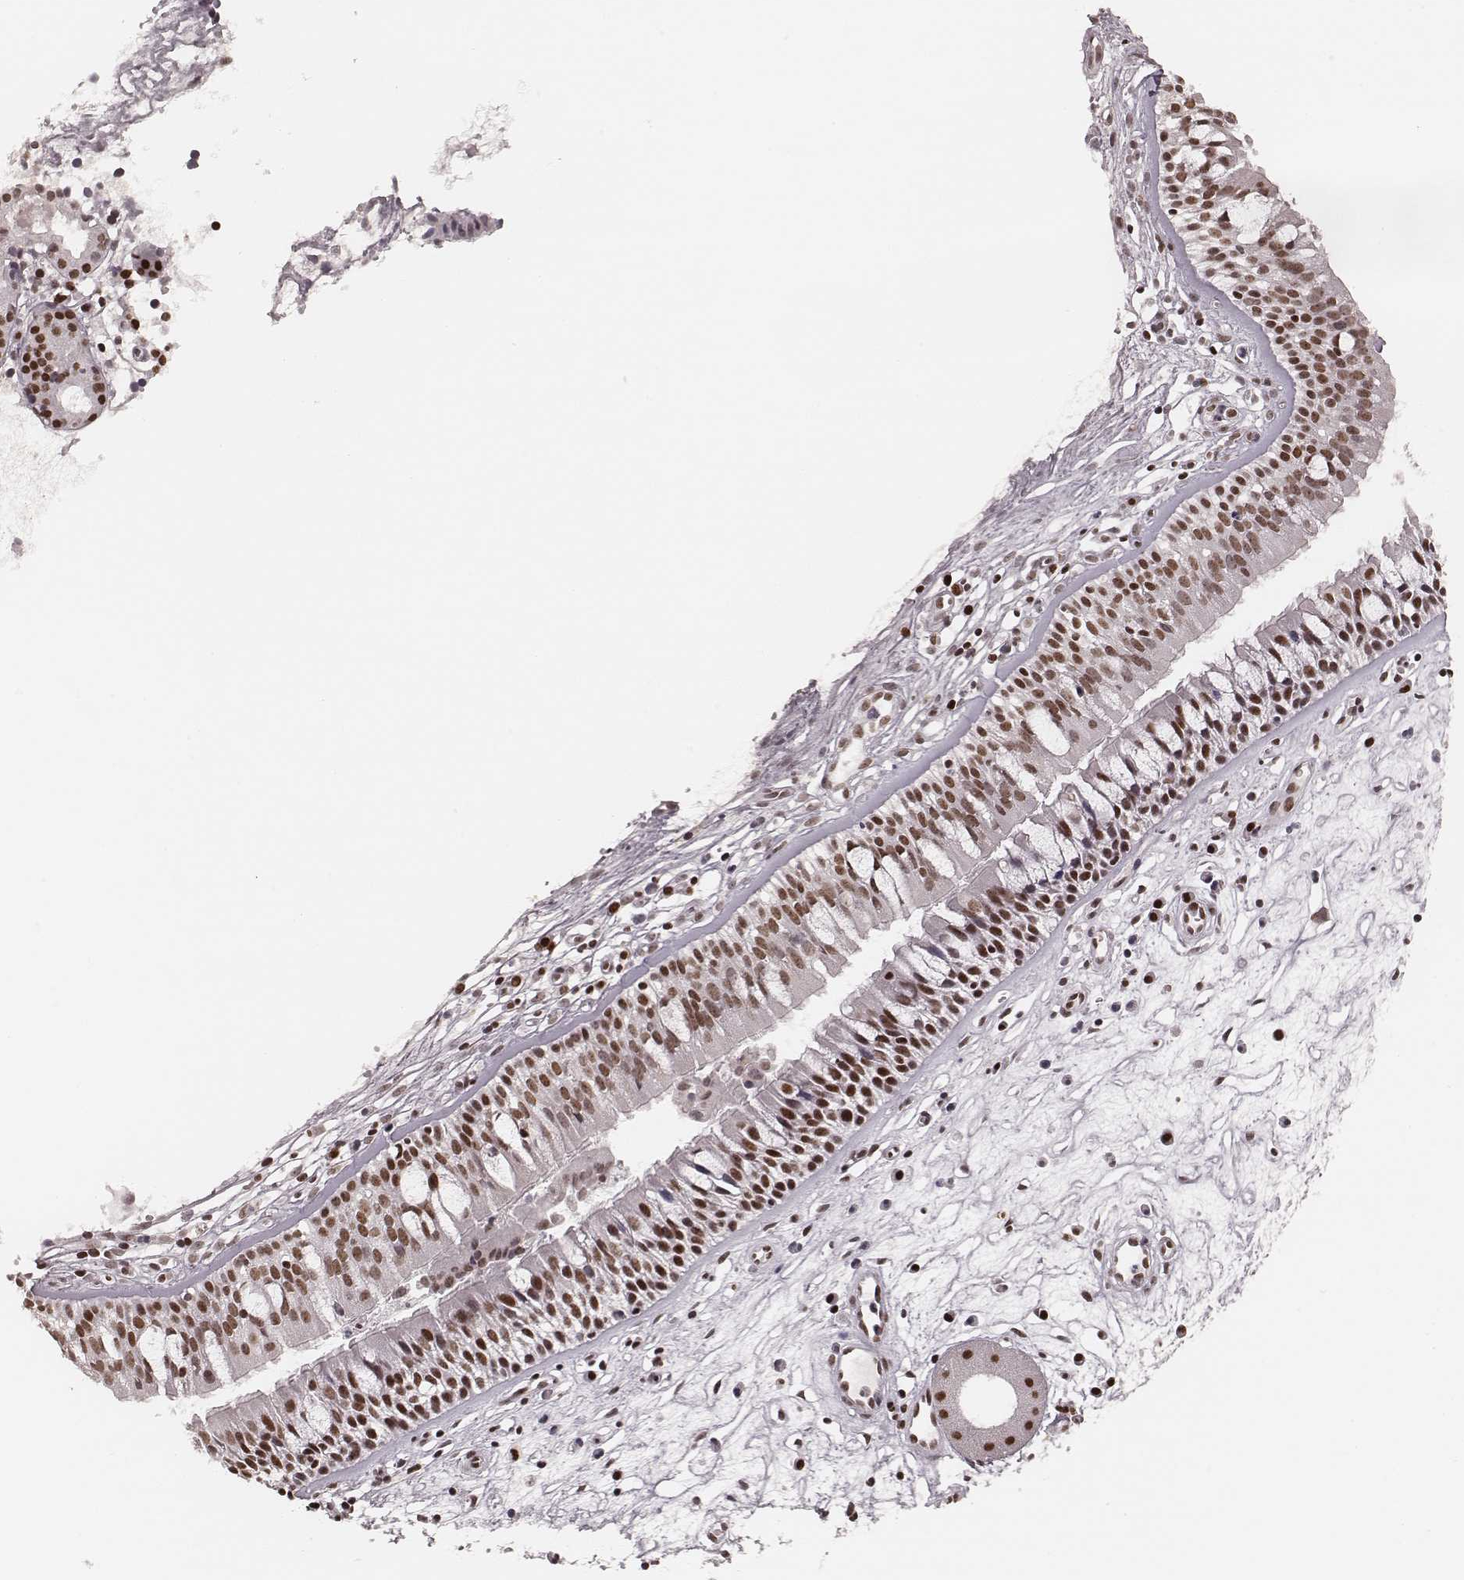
{"staining": {"intensity": "moderate", "quantity": ">75%", "location": "nuclear"}, "tissue": "nasopharynx", "cell_type": "Respiratory epithelial cells", "image_type": "normal", "snomed": [{"axis": "morphology", "description": "Normal tissue, NOS"}, {"axis": "topography", "description": "Nasopharynx"}], "caption": "Immunohistochemical staining of unremarkable human nasopharynx reveals moderate nuclear protein positivity in approximately >75% of respiratory epithelial cells. Immunohistochemistry stains the protein of interest in brown and the nuclei are stained blue.", "gene": "PARP1", "patient": {"sex": "female", "age": 68}}